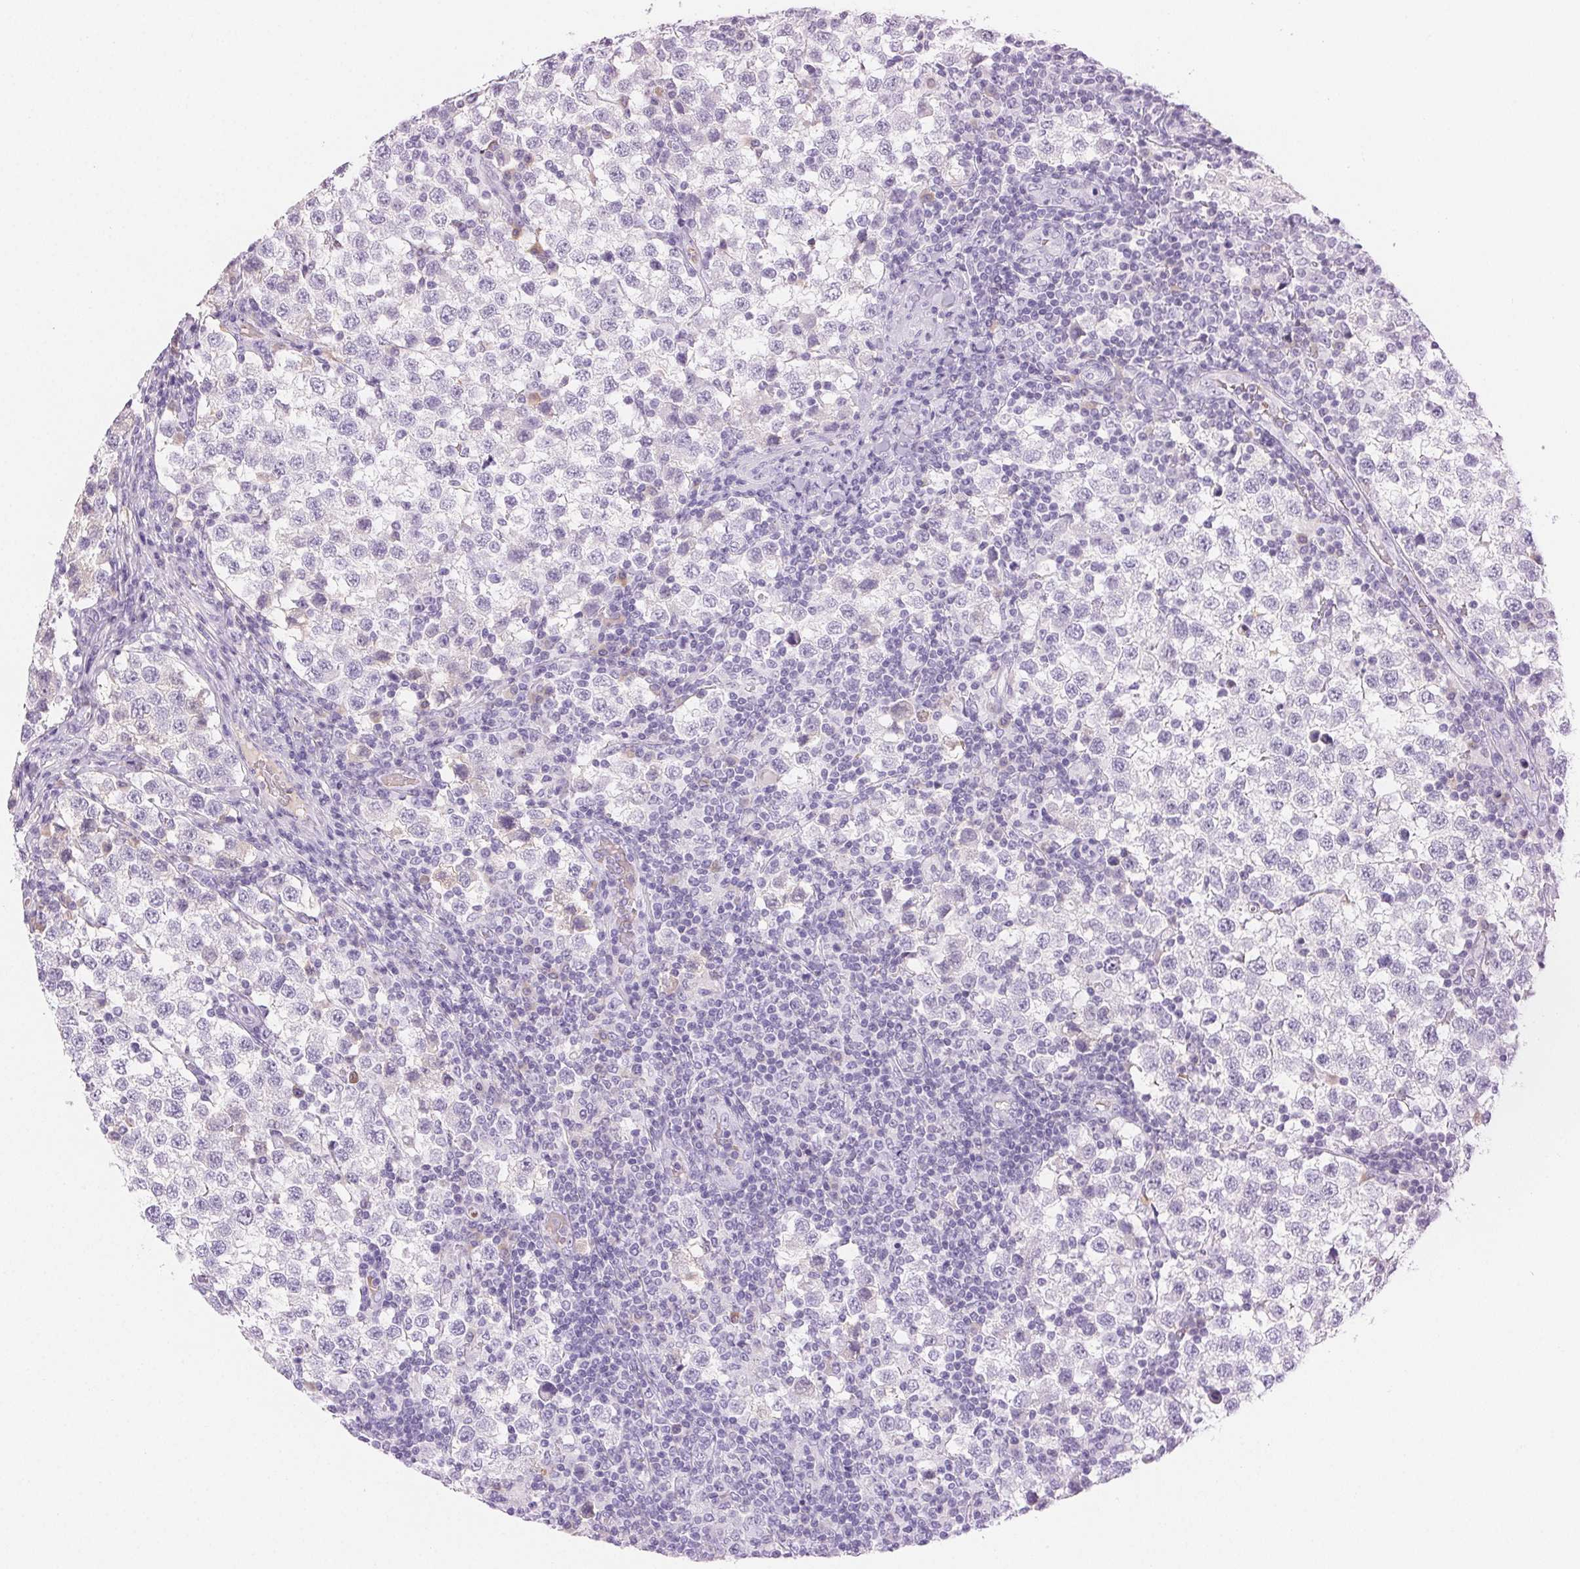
{"staining": {"intensity": "negative", "quantity": "none", "location": "none"}, "tissue": "testis cancer", "cell_type": "Tumor cells", "image_type": "cancer", "snomed": [{"axis": "morphology", "description": "Seminoma, NOS"}, {"axis": "topography", "description": "Testis"}], "caption": "Testis cancer was stained to show a protein in brown. There is no significant staining in tumor cells.", "gene": "PADI4", "patient": {"sex": "male", "age": 34}}